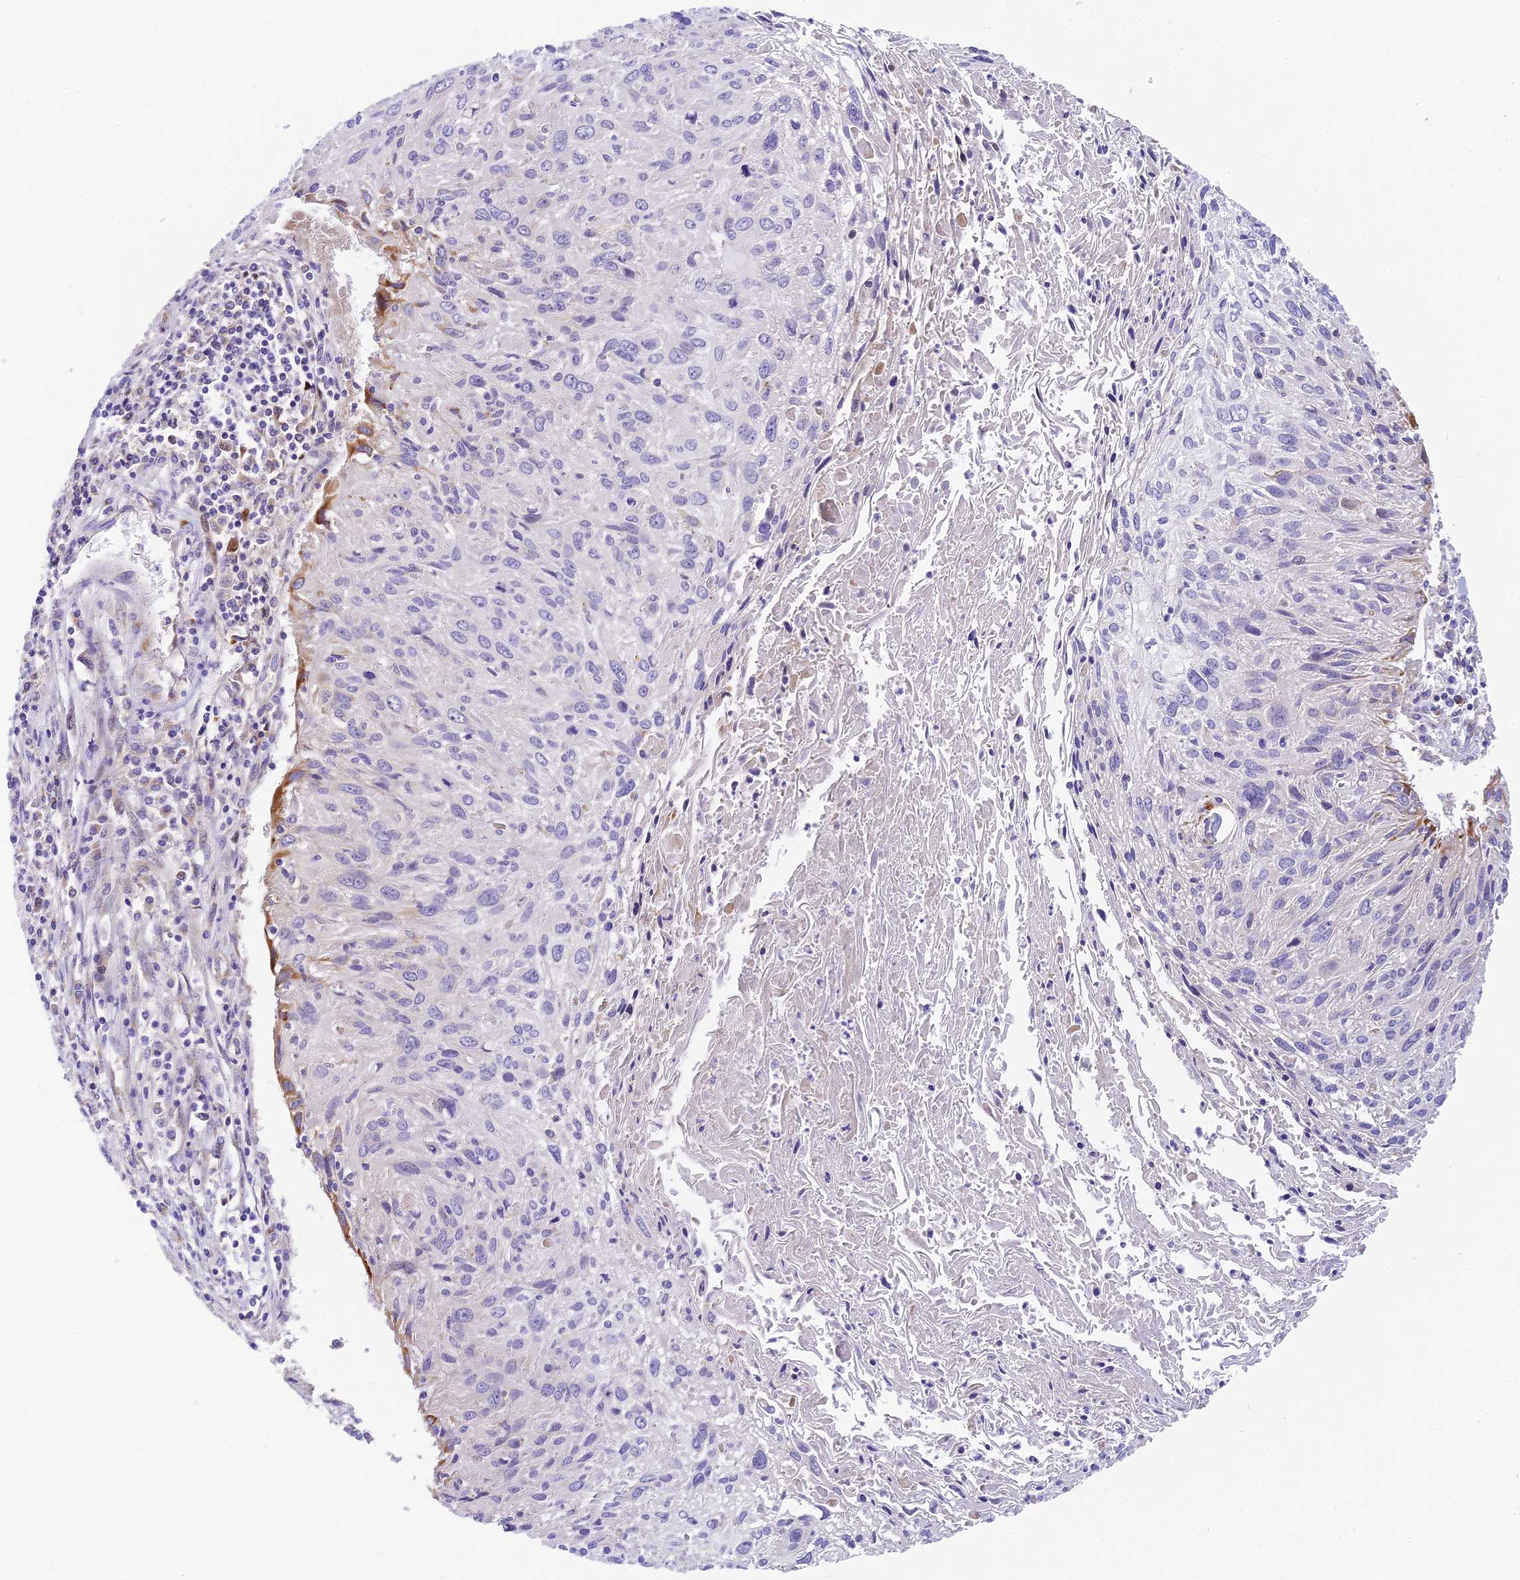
{"staining": {"intensity": "moderate", "quantity": "<25%", "location": "cytoplasmic/membranous"}, "tissue": "cervical cancer", "cell_type": "Tumor cells", "image_type": "cancer", "snomed": [{"axis": "morphology", "description": "Squamous cell carcinoma, NOS"}, {"axis": "topography", "description": "Cervix"}], "caption": "Protein analysis of squamous cell carcinoma (cervical) tissue exhibits moderate cytoplasmic/membranous staining in approximately <25% of tumor cells.", "gene": "MRAS", "patient": {"sex": "female", "age": 51}}